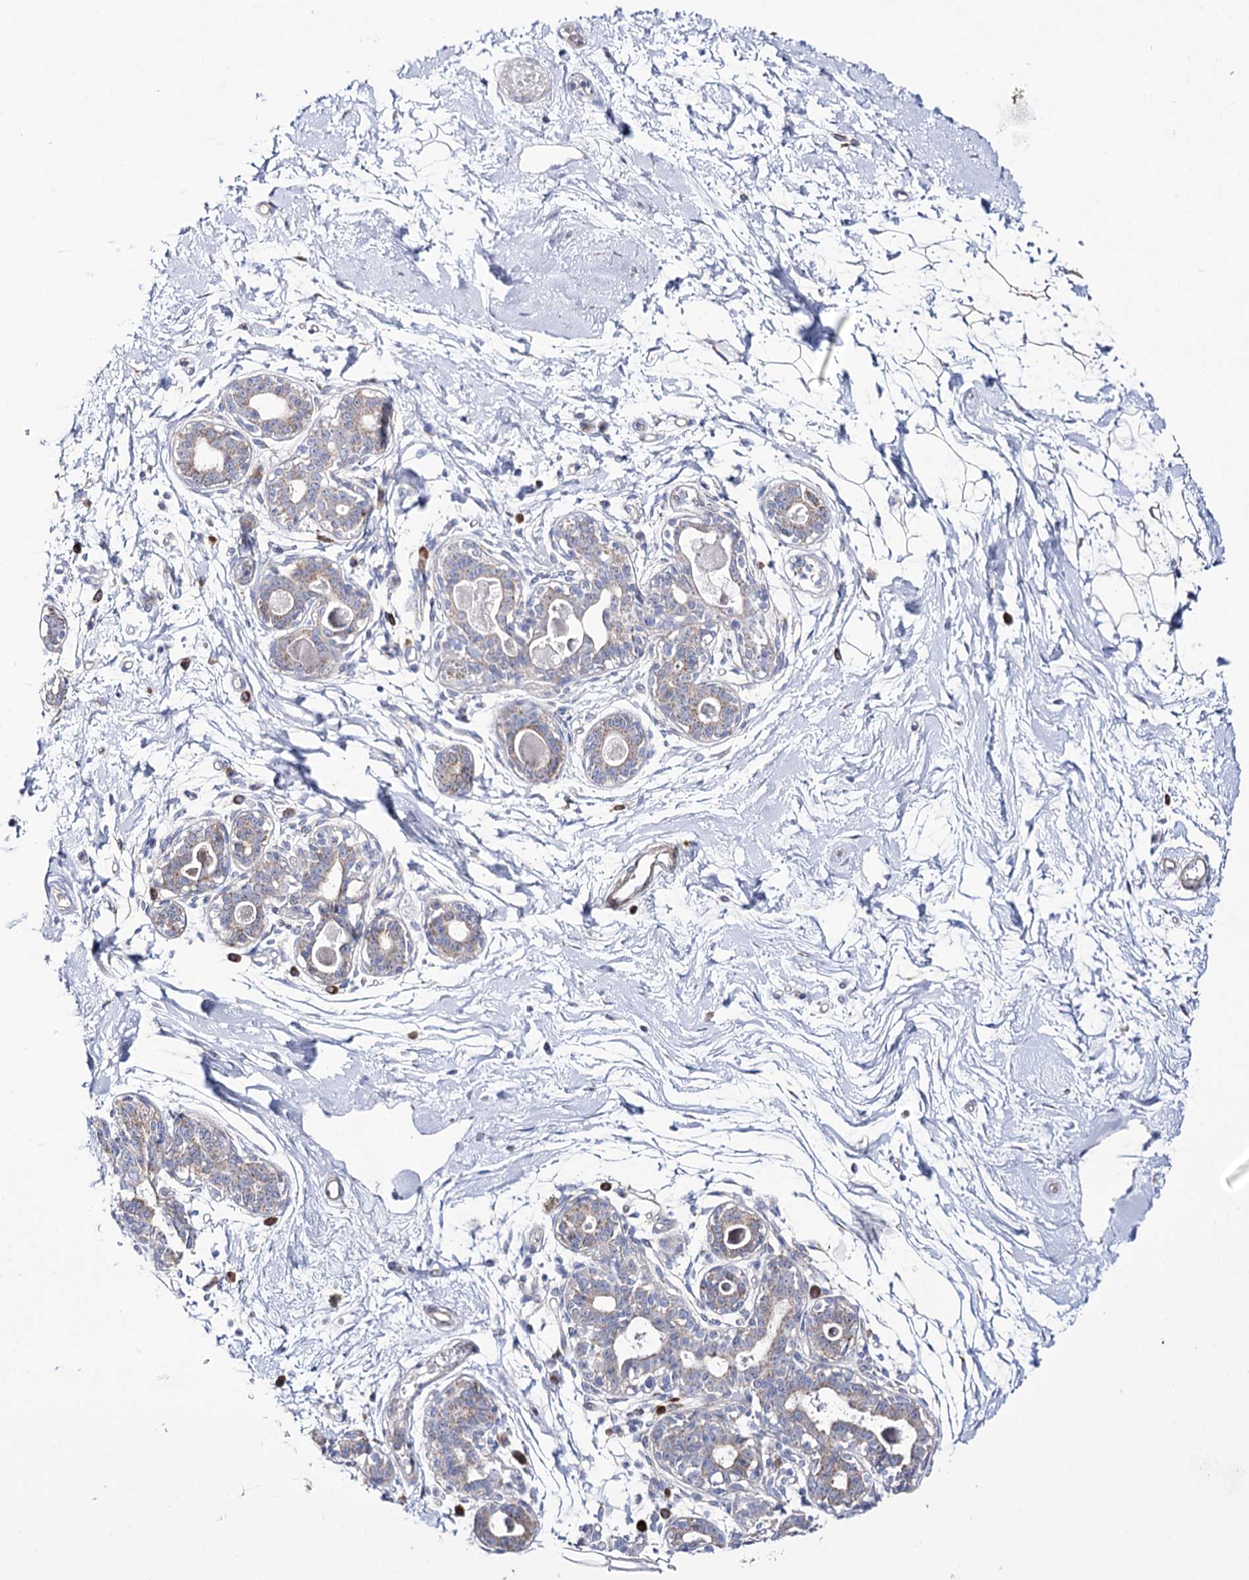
{"staining": {"intensity": "negative", "quantity": "none", "location": "none"}, "tissue": "breast", "cell_type": "Adipocytes", "image_type": "normal", "snomed": [{"axis": "morphology", "description": "Normal tissue, NOS"}, {"axis": "topography", "description": "Breast"}], "caption": "Immunohistochemistry (IHC) photomicrograph of unremarkable human breast stained for a protein (brown), which exhibits no expression in adipocytes.", "gene": "METTL5", "patient": {"sex": "female", "age": 45}}